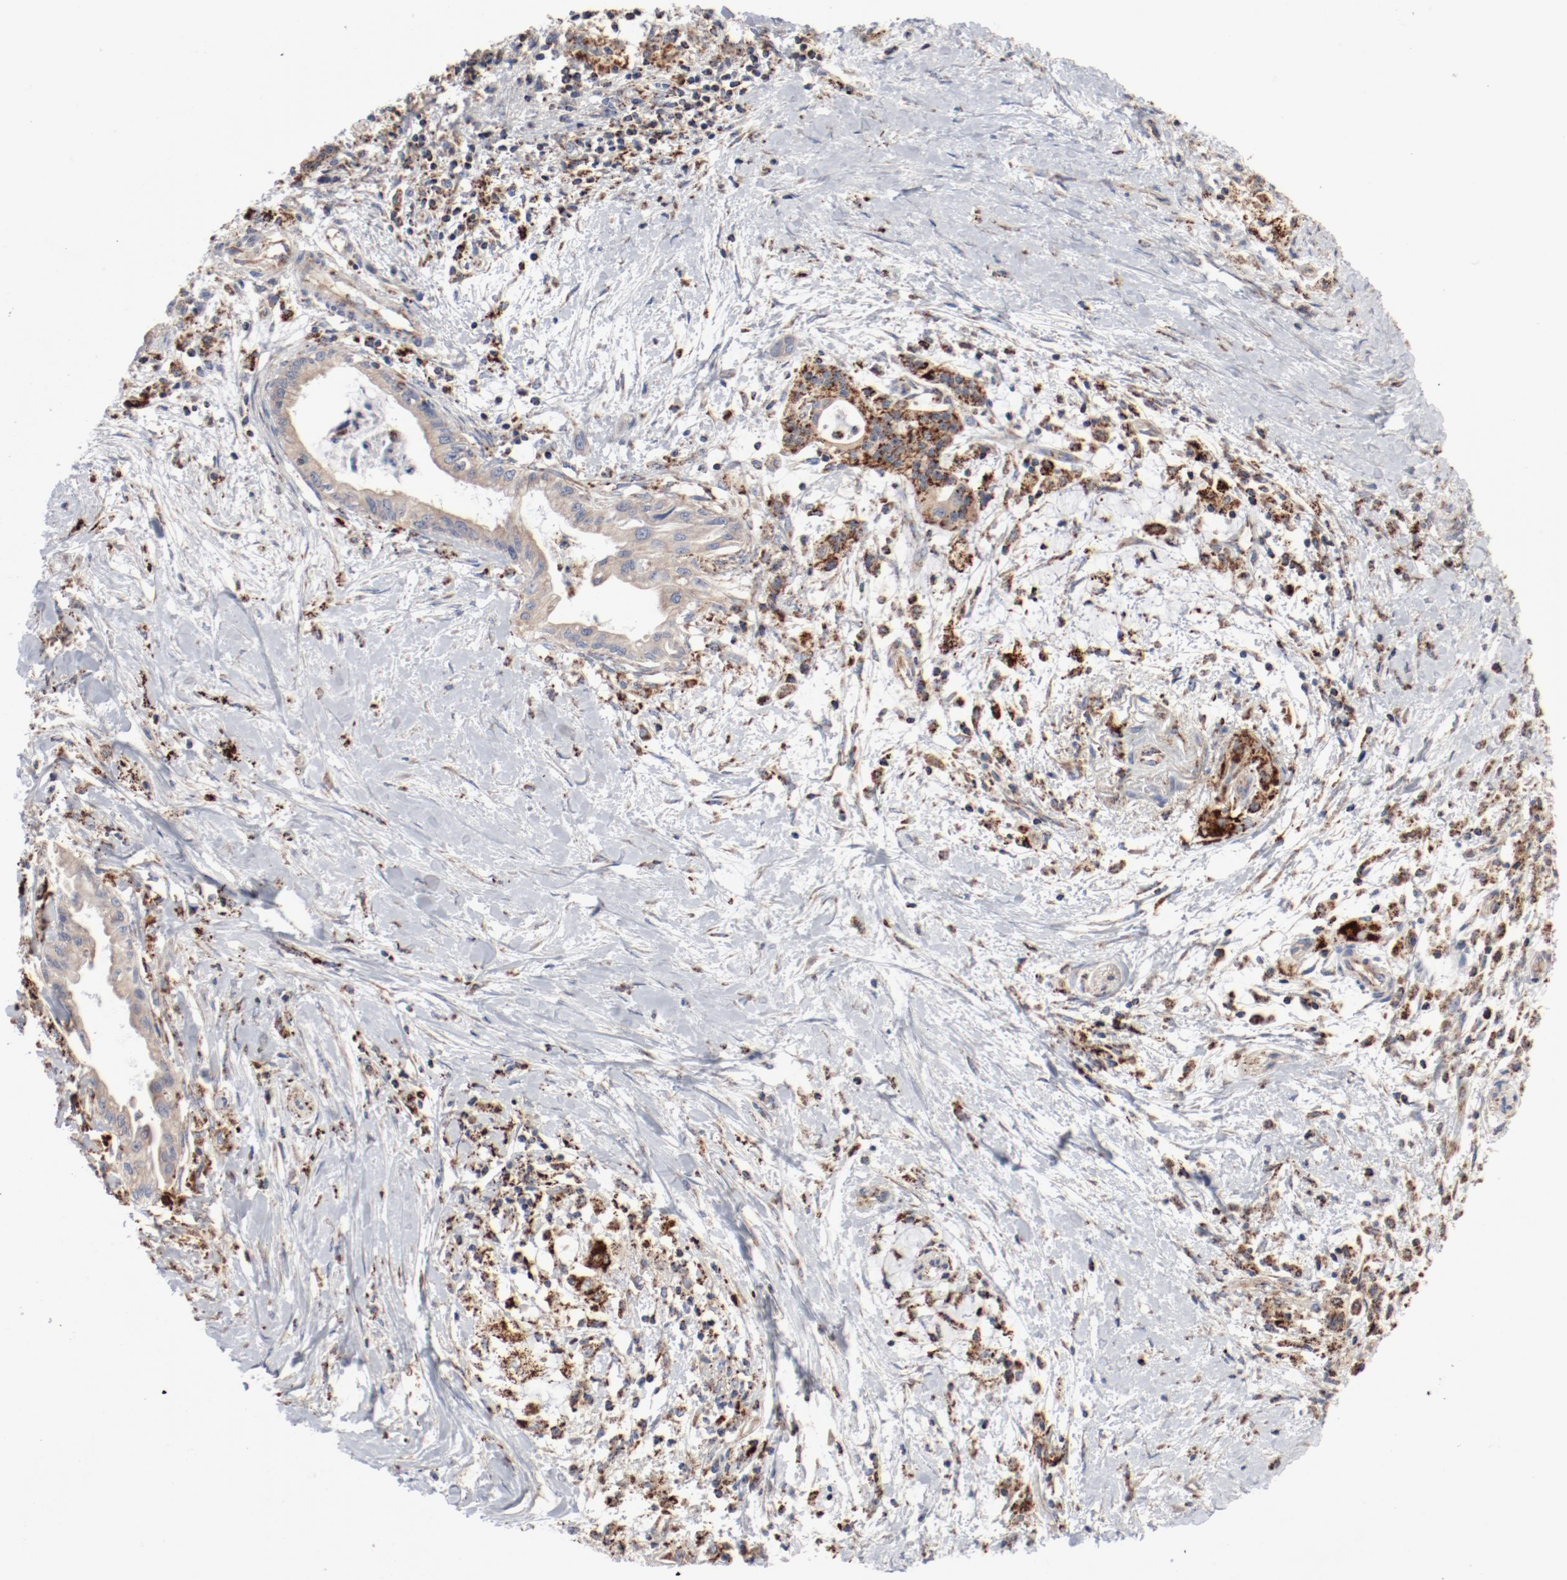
{"staining": {"intensity": "weak", "quantity": "25%-75%", "location": "cytoplasmic/membranous"}, "tissue": "pancreatic cancer", "cell_type": "Tumor cells", "image_type": "cancer", "snomed": [{"axis": "morphology", "description": "Adenocarcinoma, NOS"}, {"axis": "topography", "description": "Pancreas"}], "caption": "DAB immunohistochemical staining of human pancreatic adenocarcinoma exhibits weak cytoplasmic/membranous protein positivity in about 25%-75% of tumor cells.", "gene": "SETD3", "patient": {"sex": "female", "age": 64}}